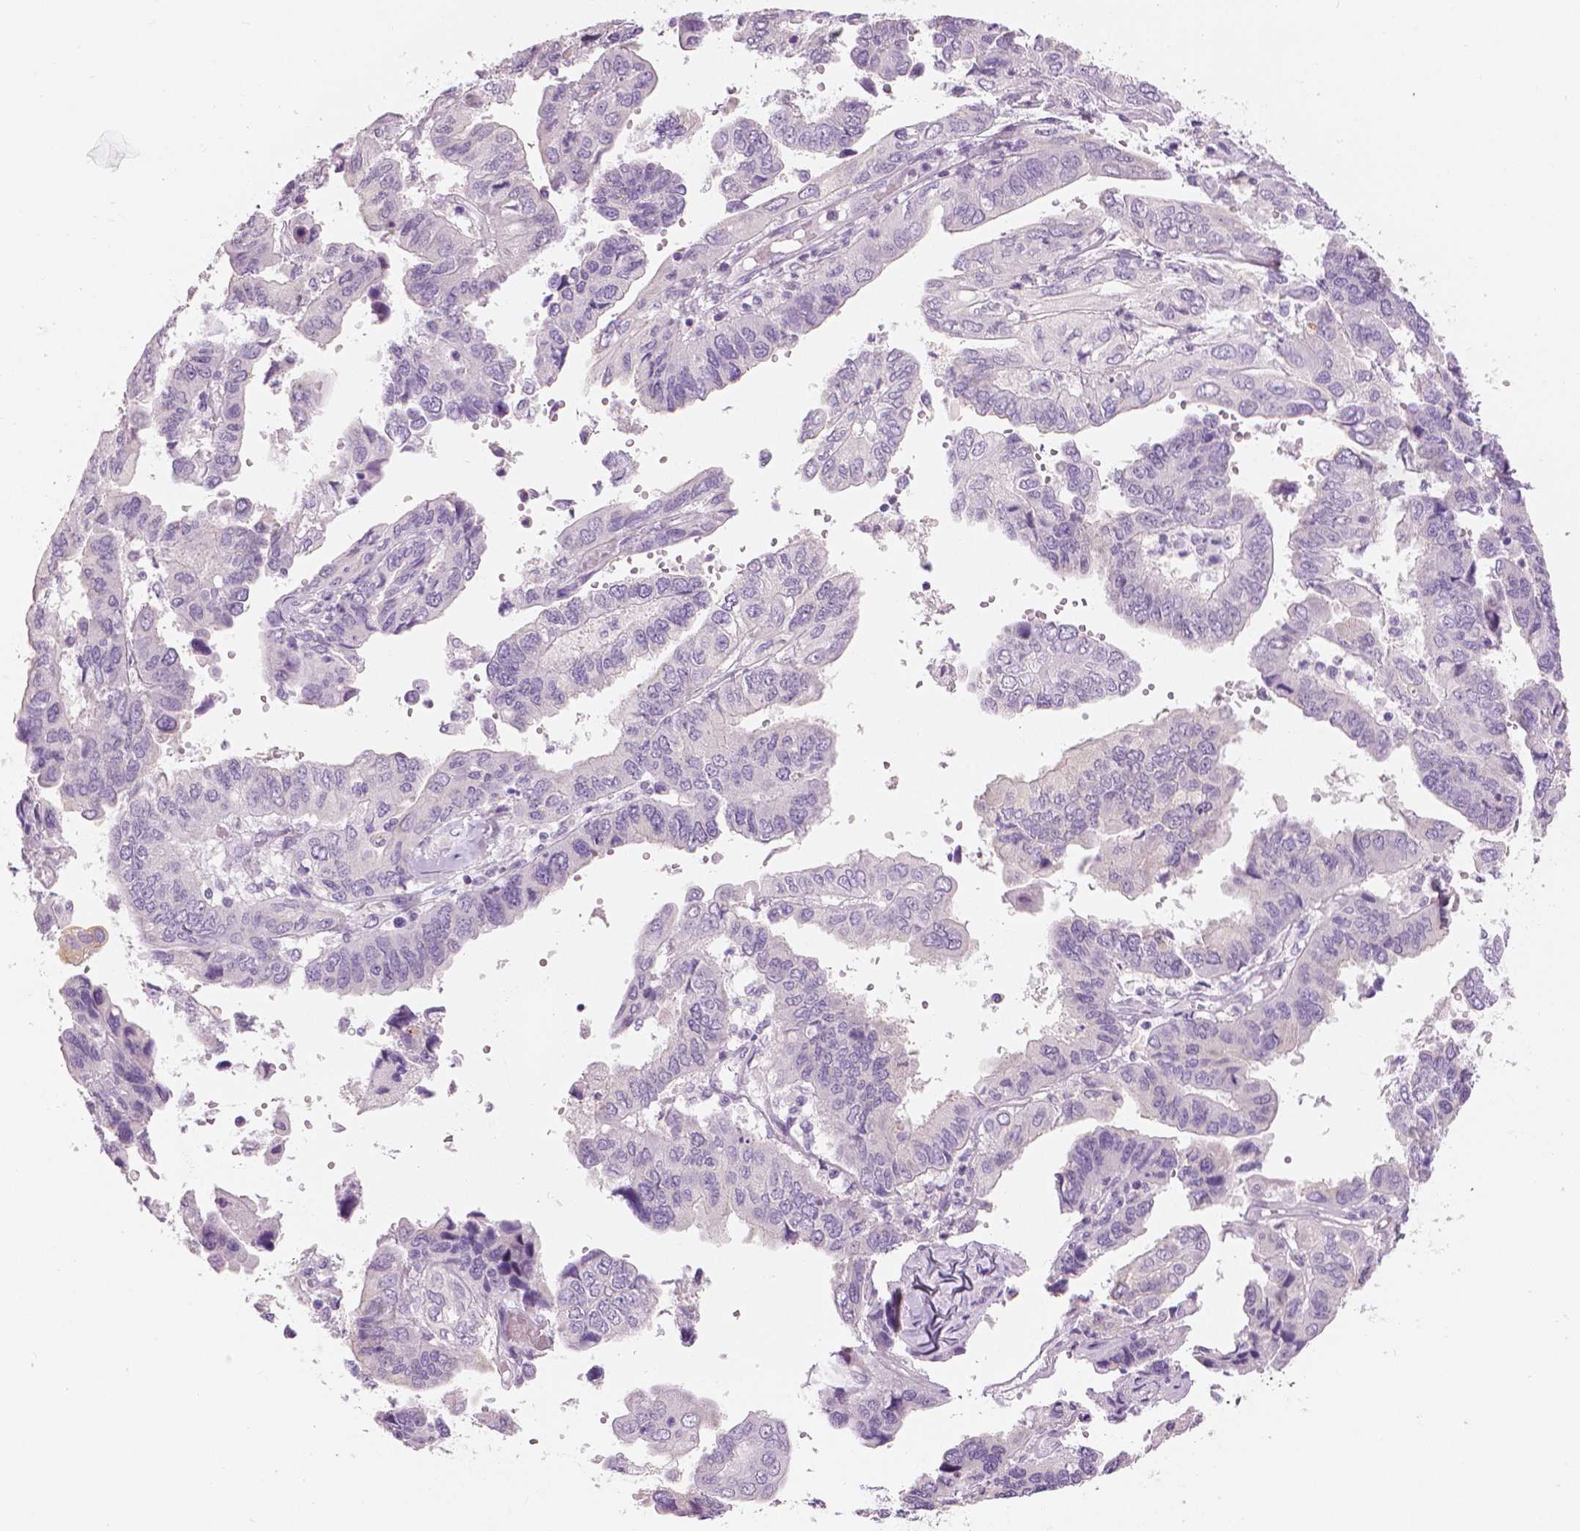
{"staining": {"intensity": "negative", "quantity": "none", "location": "none"}, "tissue": "ovarian cancer", "cell_type": "Tumor cells", "image_type": "cancer", "snomed": [{"axis": "morphology", "description": "Cystadenocarcinoma, serous, NOS"}, {"axis": "topography", "description": "Ovary"}], "caption": "Tumor cells show no significant positivity in serous cystadenocarcinoma (ovarian).", "gene": "SLC24A1", "patient": {"sex": "female", "age": 79}}